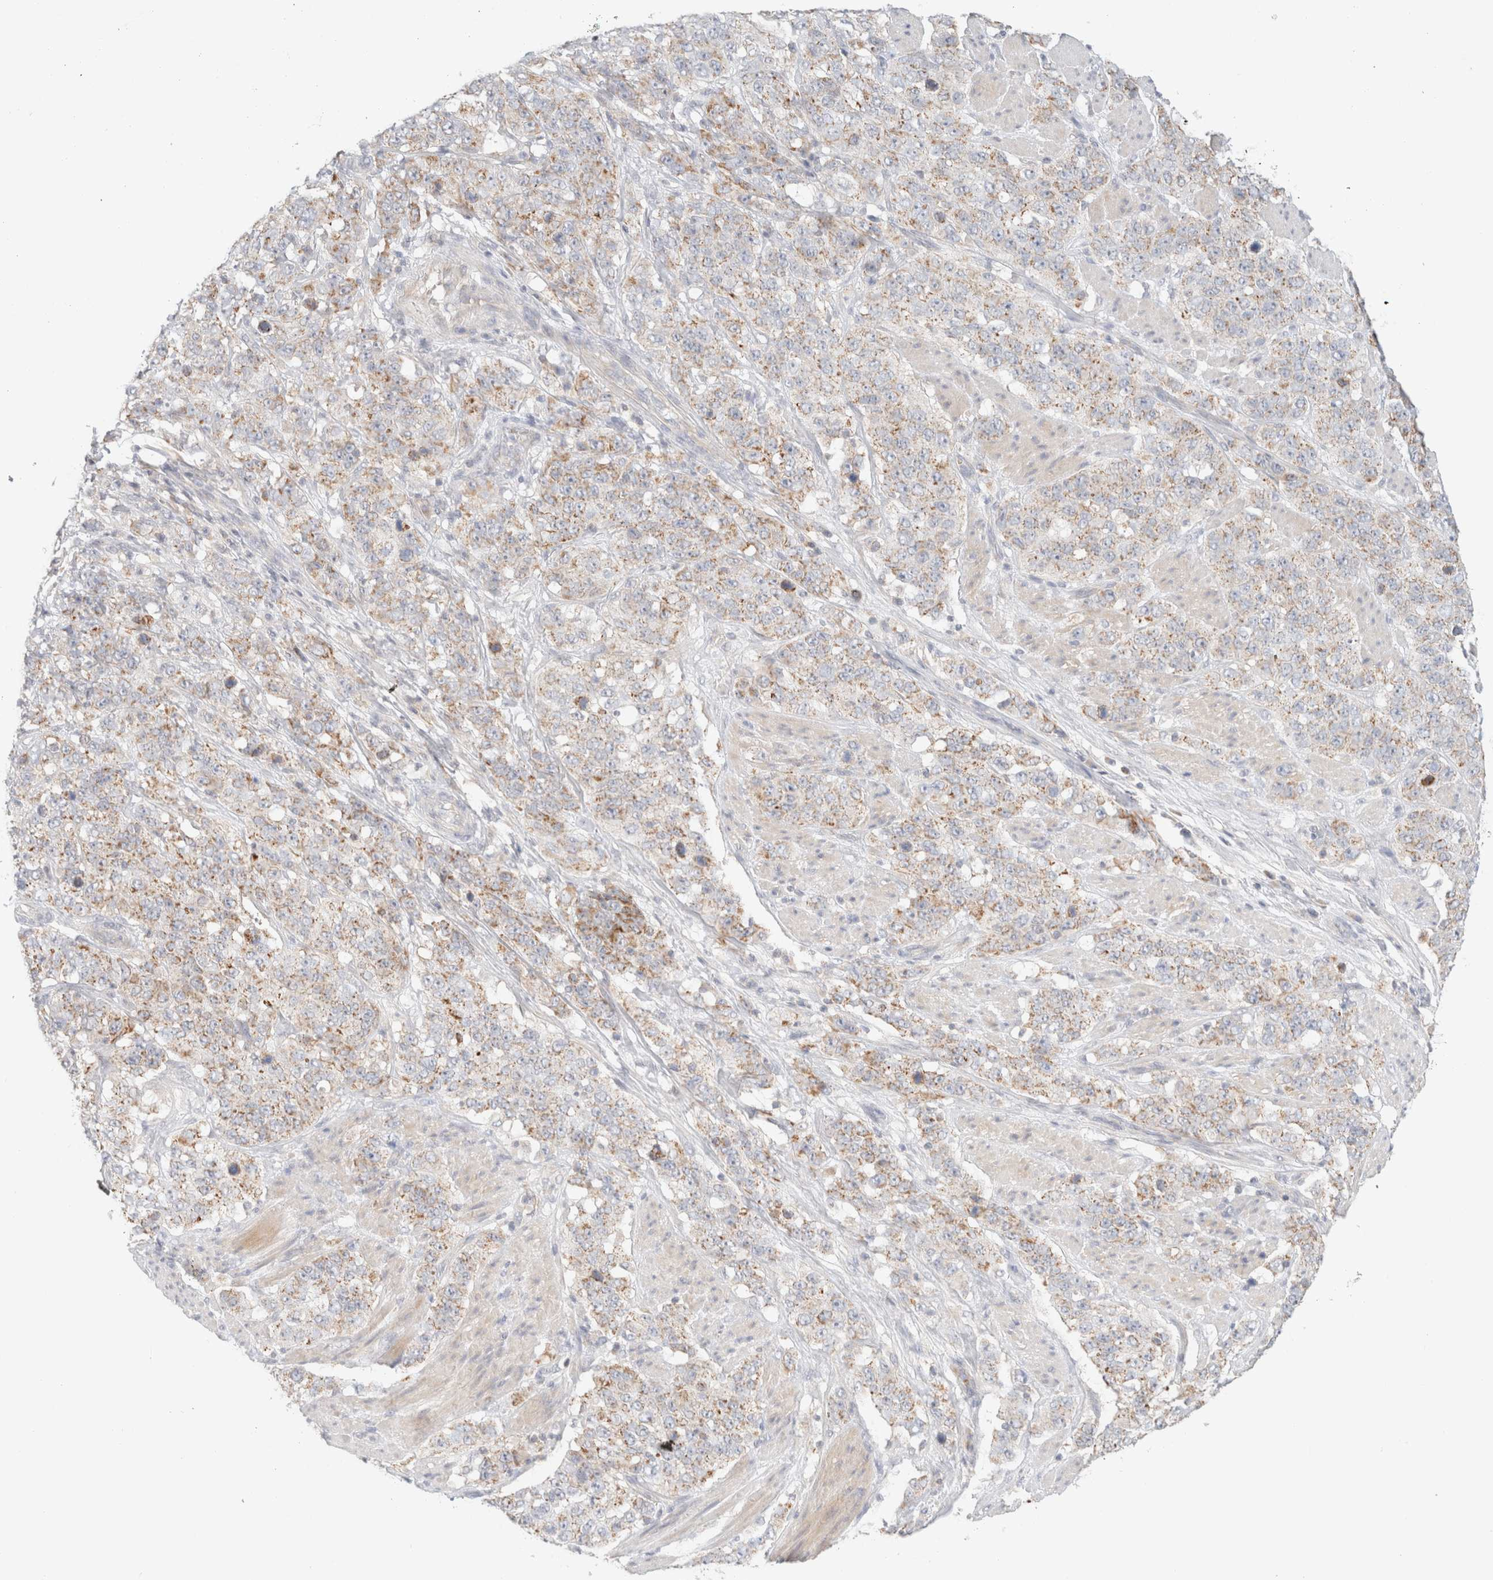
{"staining": {"intensity": "weak", "quantity": ">75%", "location": "cytoplasmic/membranous"}, "tissue": "stomach cancer", "cell_type": "Tumor cells", "image_type": "cancer", "snomed": [{"axis": "morphology", "description": "Adenocarcinoma, NOS"}, {"axis": "topography", "description": "Stomach"}], "caption": "Immunohistochemical staining of adenocarcinoma (stomach) reveals weak cytoplasmic/membranous protein positivity in approximately >75% of tumor cells. The staining was performed using DAB (3,3'-diaminobenzidine) to visualize the protein expression in brown, while the nuclei were stained in blue with hematoxylin (Magnification: 20x).", "gene": "MRM3", "patient": {"sex": "male", "age": 48}}